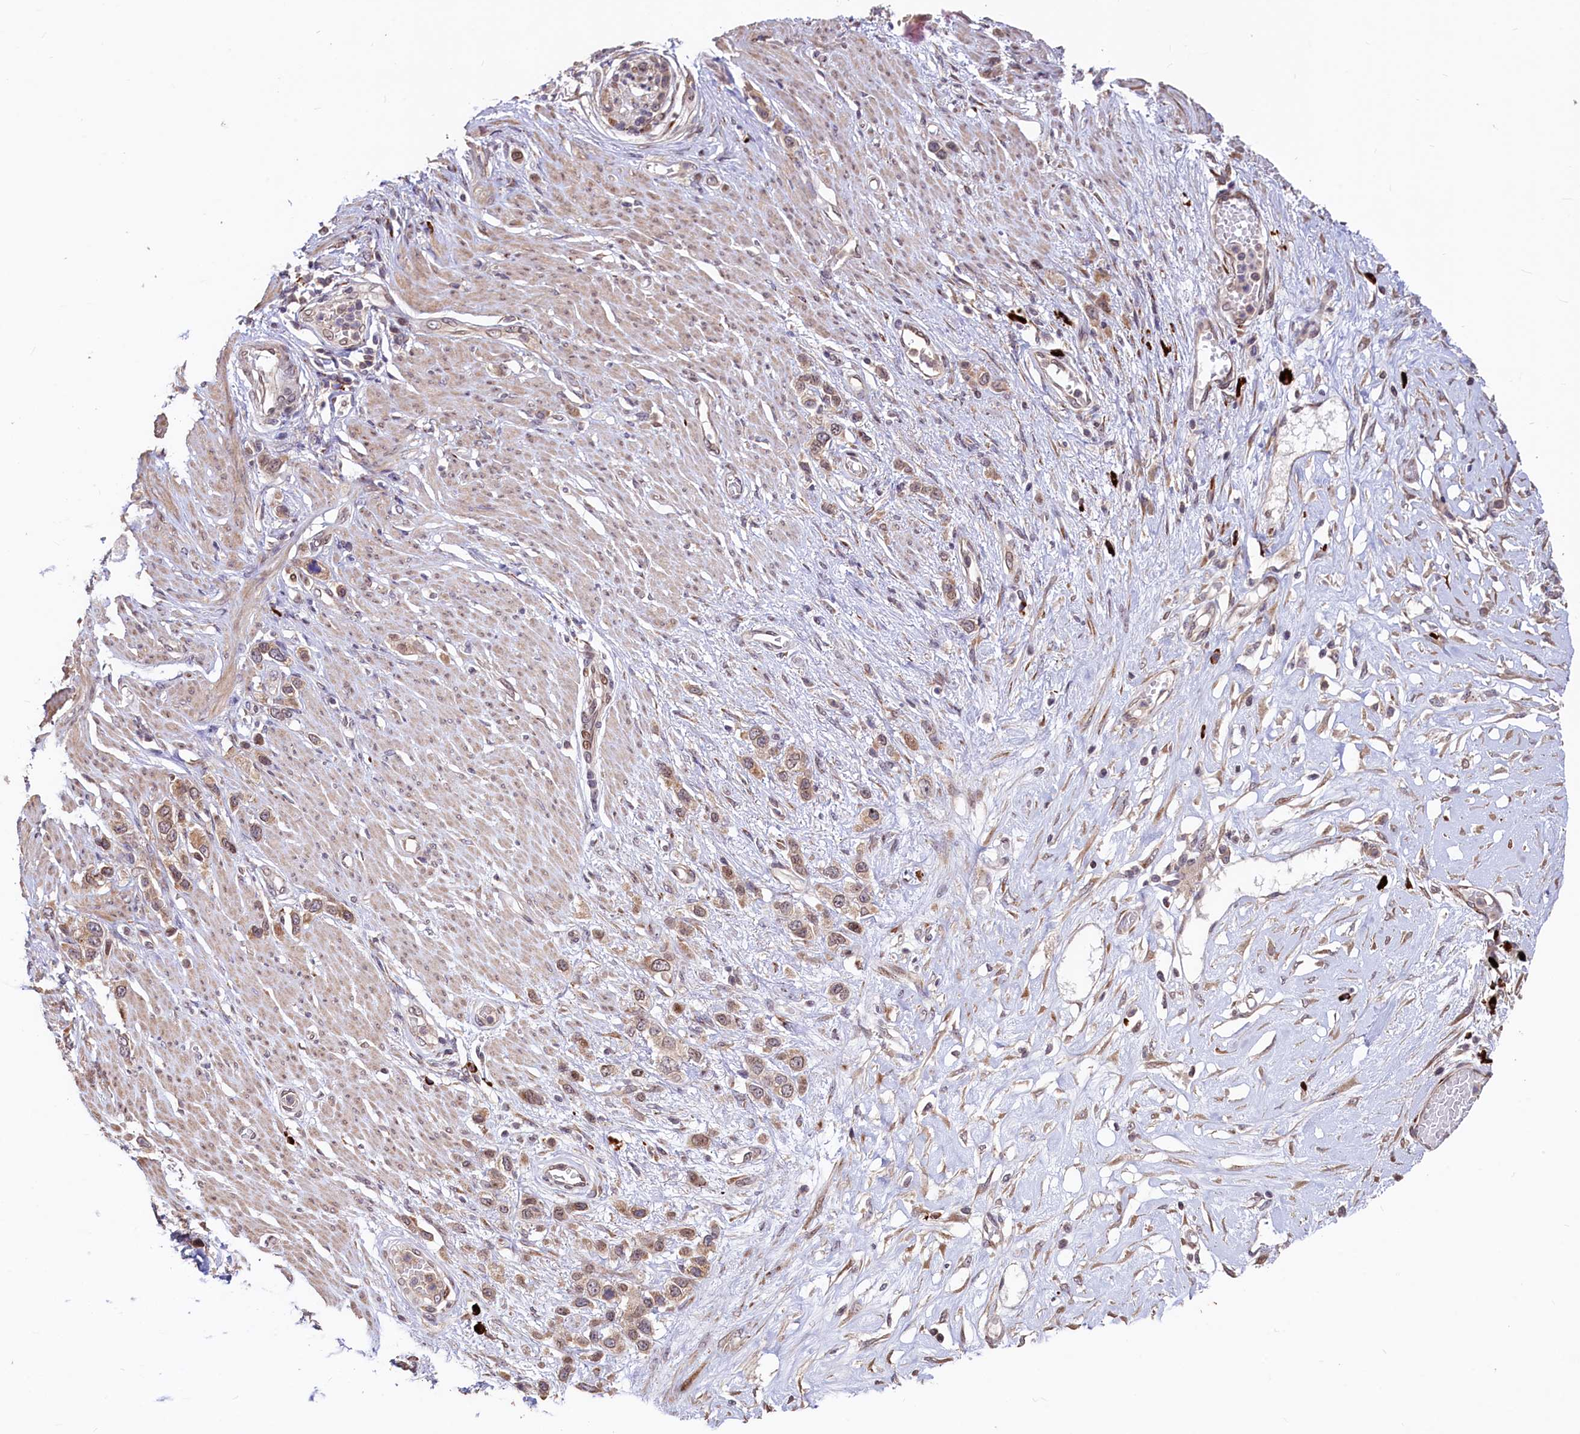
{"staining": {"intensity": "moderate", "quantity": ">75%", "location": "cytoplasmic/membranous,nuclear"}, "tissue": "stomach cancer", "cell_type": "Tumor cells", "image_type": "cancer", "snomed": [{"axis": "morphology", "description": "Adenocarcinoma, NOS"}, {"axis": "morphology", "description": "Adenocarcinoma, High grade"}, {"axis": "topography", "description": "Stomach, upper"}, {"axis": "topography", "description": "Stomach, lower"}], "caption": "Immunohistochemical staining of human high-grade adenocarcinoma (stomach) shows medium levels of moderate cytoplasmic/membranous and nuclear staining in approximately >75% of tumor cells.", "gene": "C5orf15", "patient": {"sex": "female", "age": 65}}